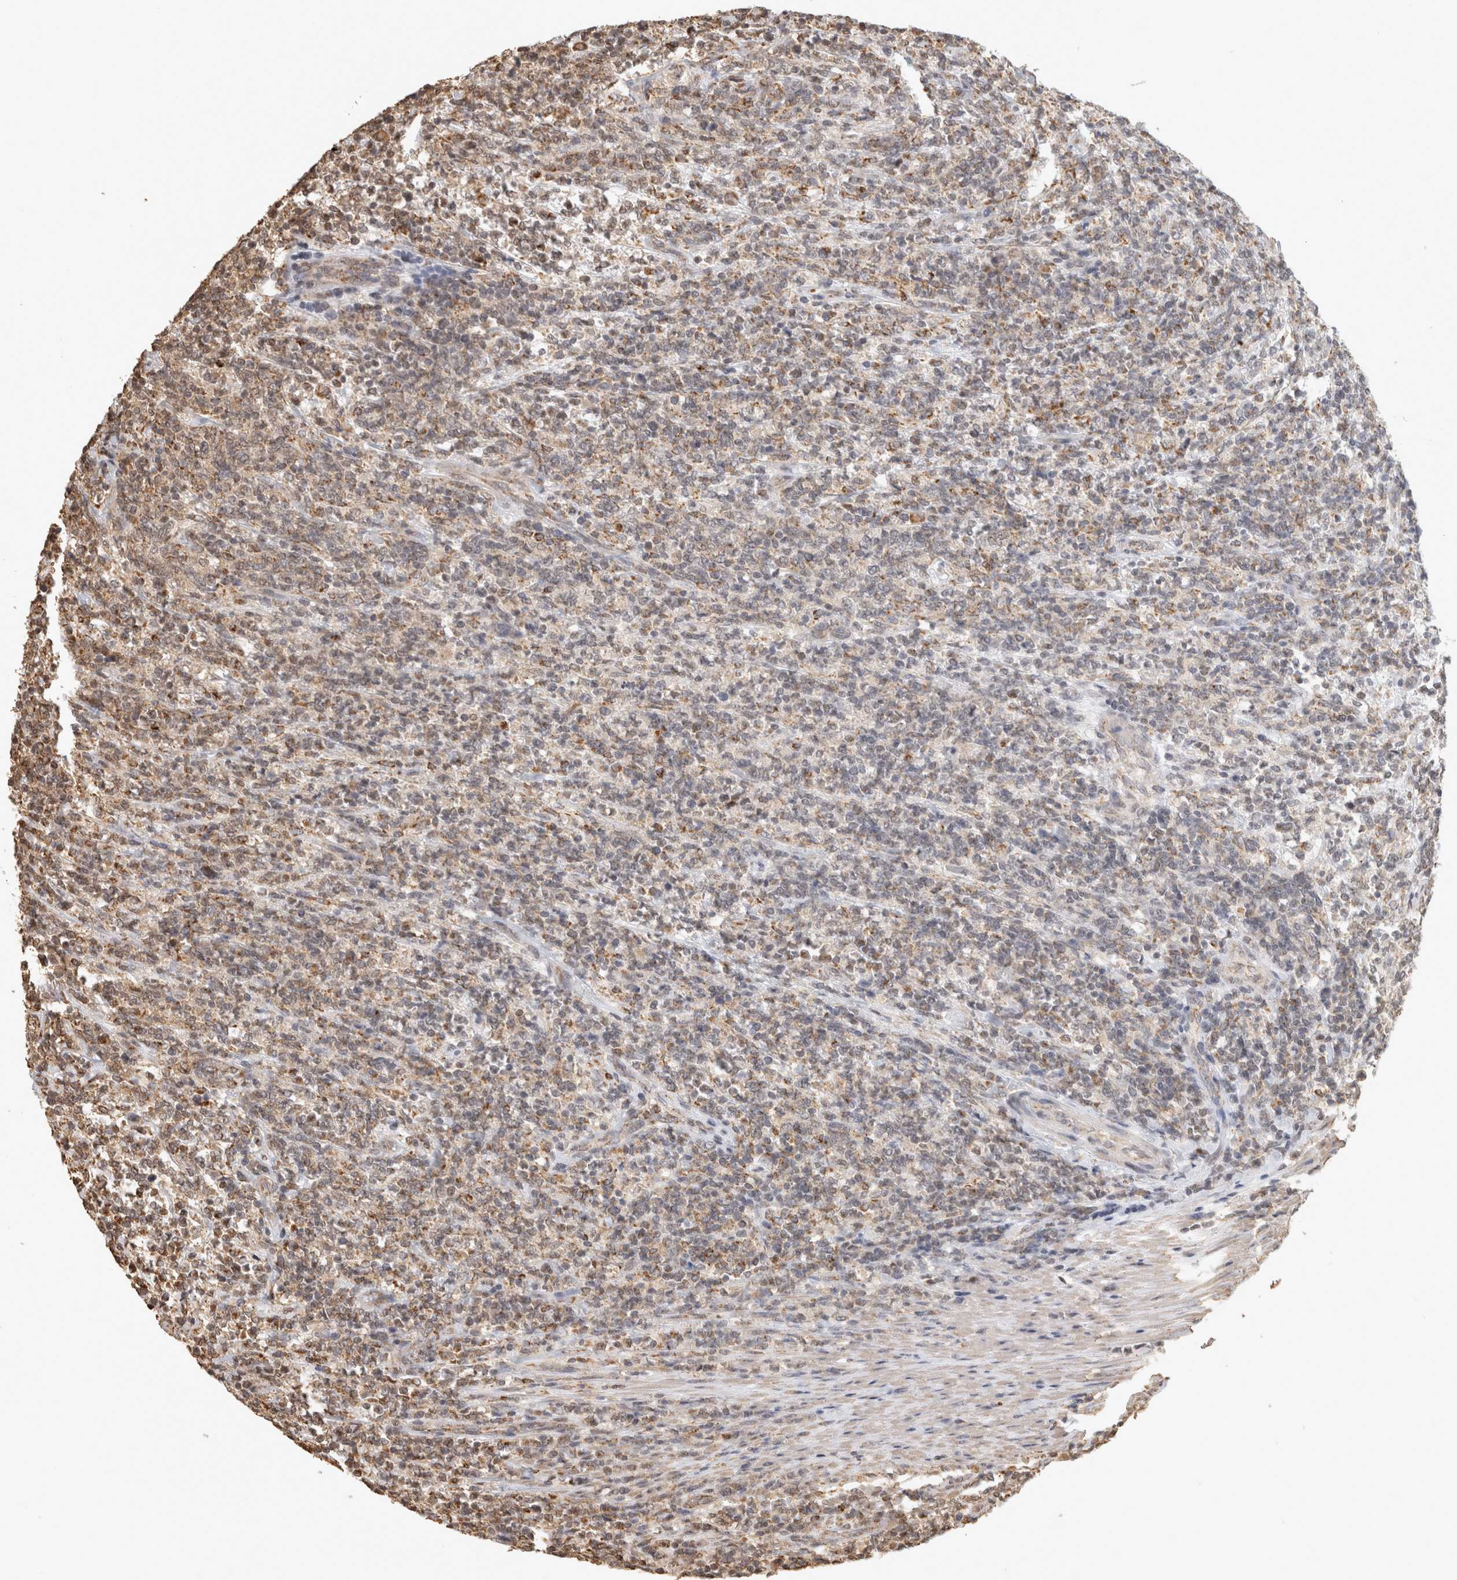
{"staining": {"intensity": "weak", "quantity": "<25%", "location": "cytoplasmic/membranous"}, "tissue": "lymphoma", "cell_type": "Tumor cells", "image_type": "cancer", "snomed": [{"axis": "morphology", "description": "Malignant lymphoma, non-Hodgkin's type, High grade"}, {"axis": "topography", "description": "Soft tissue"}], "caption": "High power microscopy micrograph of an immunohistochemistry photomicrograph of high-grade malignant lymphoma, non-Hodgkin's type, revealing no significant positivity in tumor cells. (DAB (3,3'-diaminobenzidine) IHC with hematoxylin counter stain).", "gene": "BNIP3L", "patient": {"sex": "male", "age": 18}}